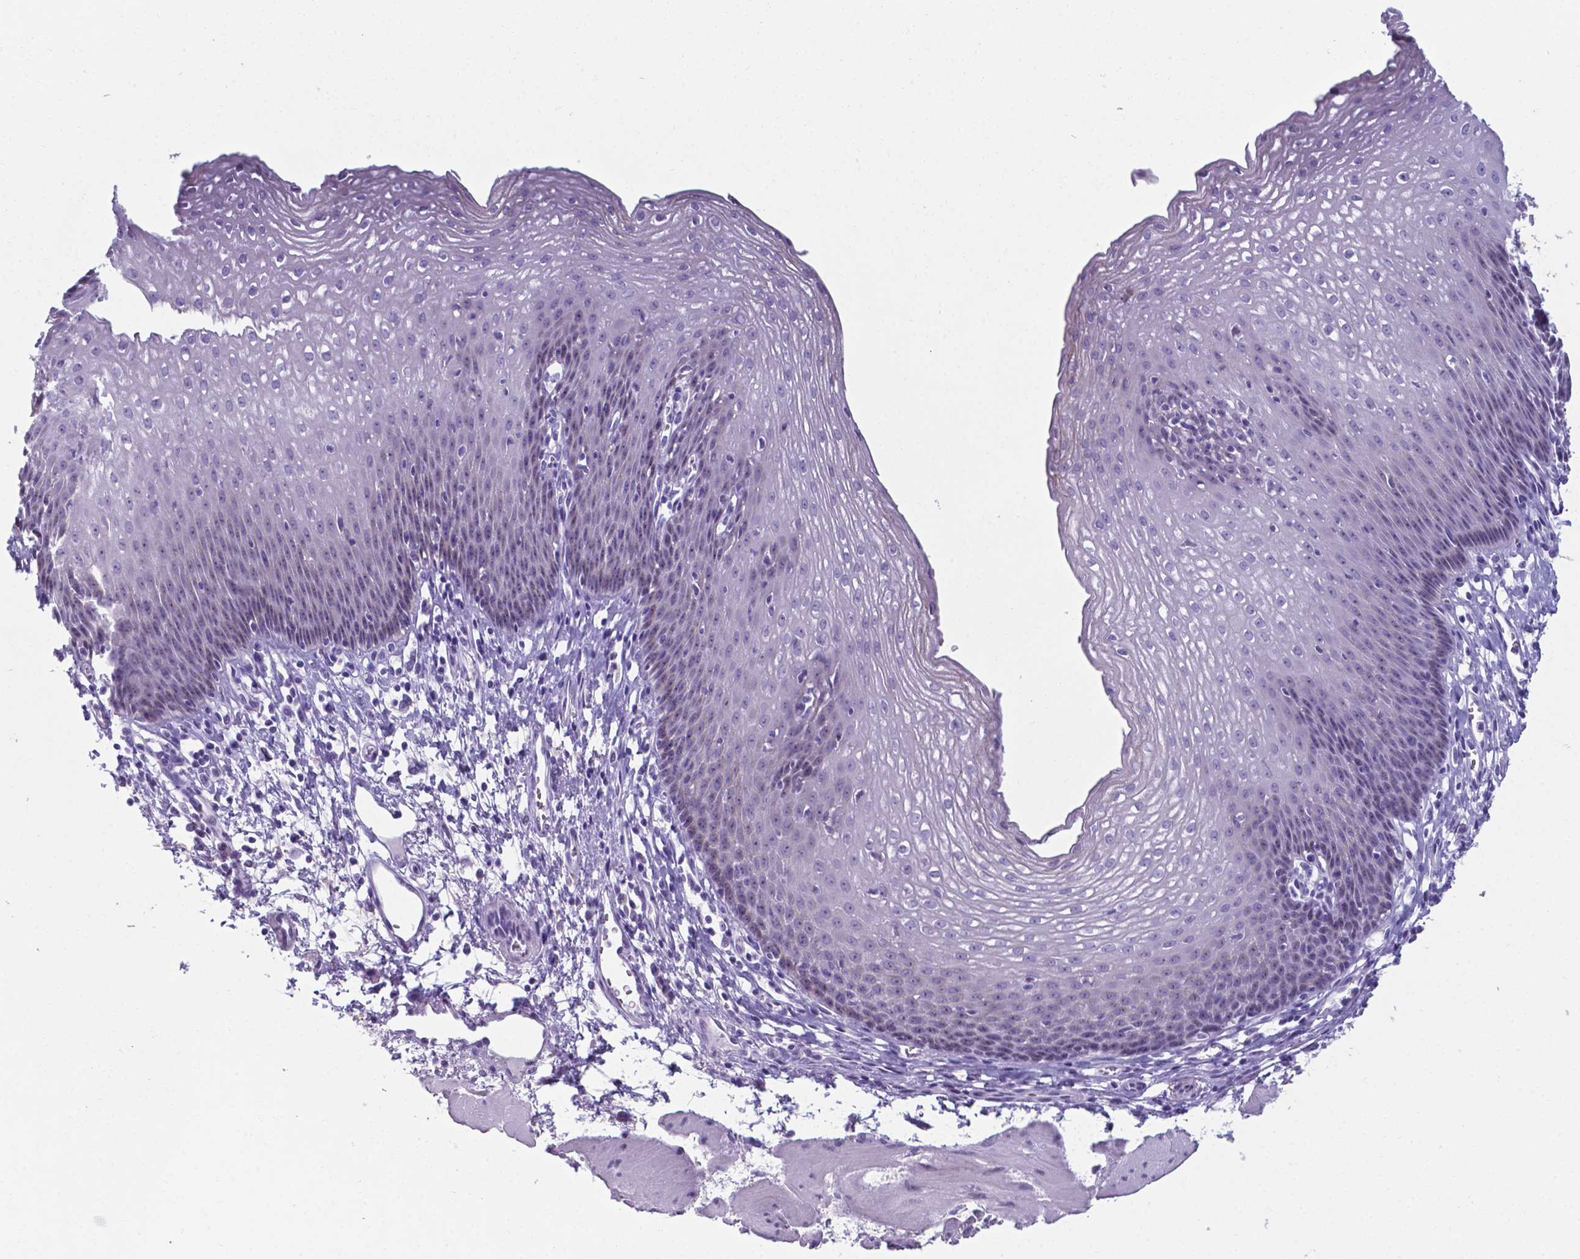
{"staining": {"intensity": "negative", "quantity": "none", "location": "none"}, "tissue": "esophagus", "cell_type": "Squamous epithelial cells", "image_type": "normal", "snomed": [{"axis": "morphology", "description": "Normal tissue, NOS"}, {"axis": "topography", "description": "Esophagus"}], "caption": "Squamous epithelial cells are negative for brown protein staining in benign esophagus. (DAB (3,3'-diaminobenzidine) immunohistochemistry (IHC) with hematoxylin counter stain).", "gene": "AP5B1", "patient": {"sex": "female", "age": 64}}